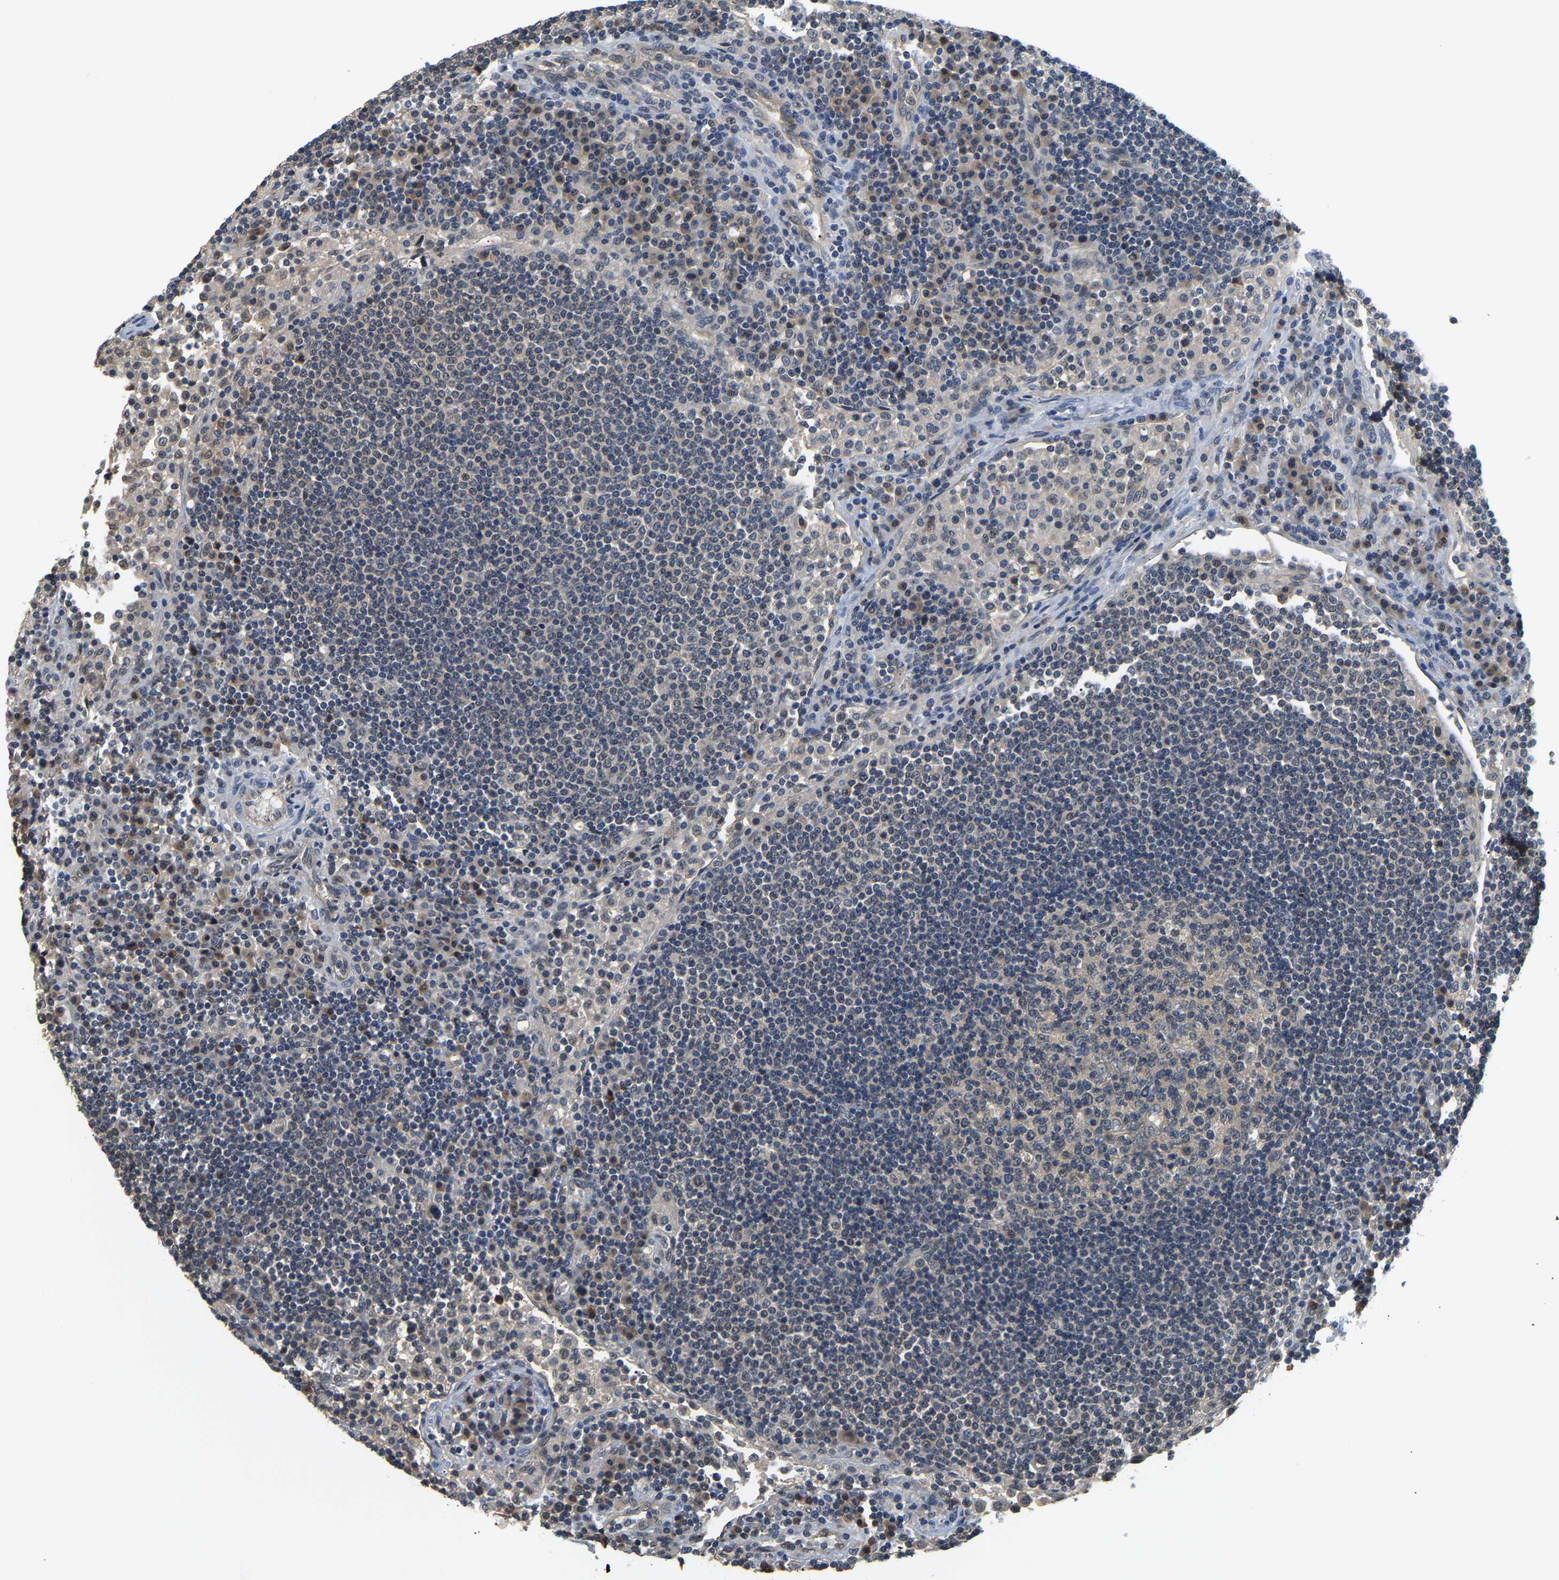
{"staining": {"intensity": "weak", "quantity": "<25%", "location": "cytoplasmic/membranous"}, "tissue": "lymph node", "cell_type": "Germinal center cells", "image_type": "normal", "snomed": [{"axis": "morphology", "description": "Normal tissue, NOS"}, {"axis": "topography", "description": "Lymph node"}], "caption": "High power microscopy image of an immunohistochemistry histopathology image of unremarkable lymph node, revealing no significant staining in germinal center cells. The staining is performed using DAB (3,3'-diaminobenzidine) brown chromogen with nuclei counter-stained in using hematoxylin.", "gene": "ARHGEF12", "patient": {"sex": "female", "age": 53}}